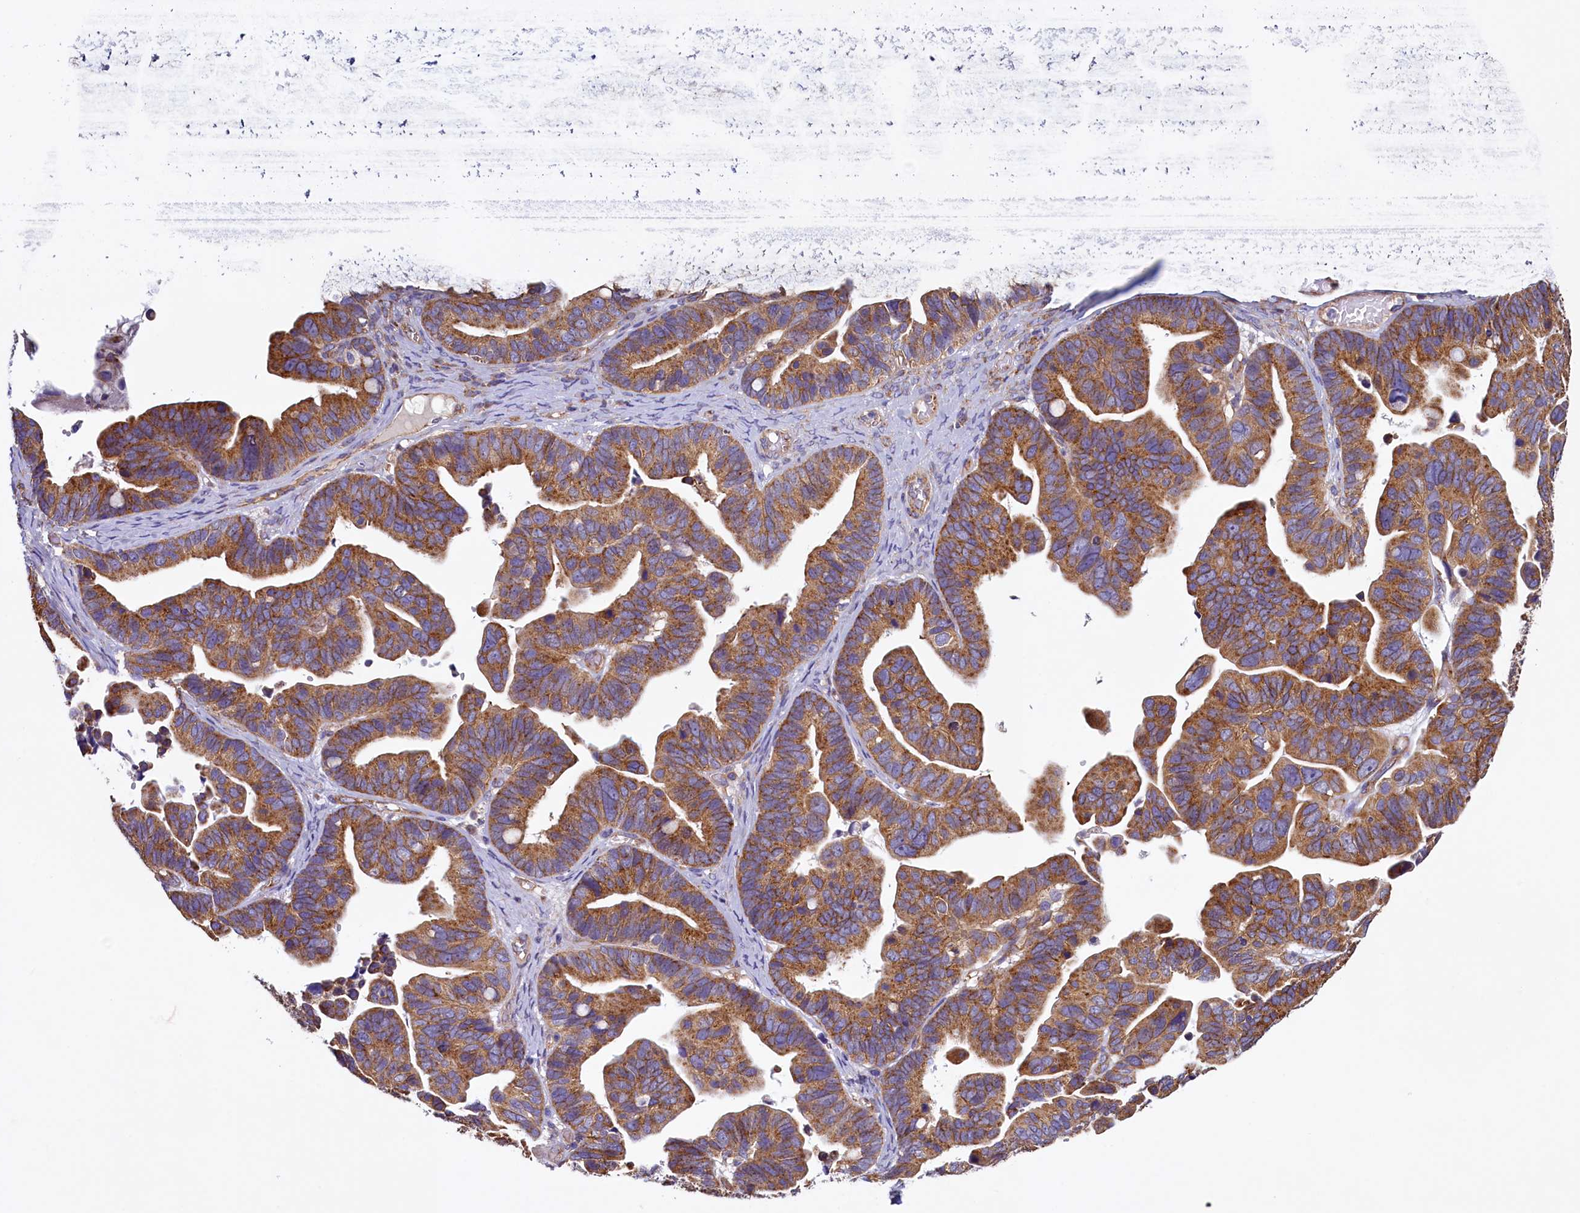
{"staining": {"intensity": "moderate", "quantity": ">75%", "location": "cytoplasmic/membranous"}, "tissue": "ovarian cancer", "cell_type": "Tumor cells", "image_type": "cancer", "snomed": [{"axis": "morphology", "description": "Cystadenocarcinoma, serous, NOS"}, {"axis": "topography", "description": "Ovary"}], "caption": "Protein staining of ovarian cancer tissue shows moderate cytoplasmic/membranous expression in about >75% of tumor cells.", "gene": "GPR21", "patient": {"sex": "female", "age": 56}}